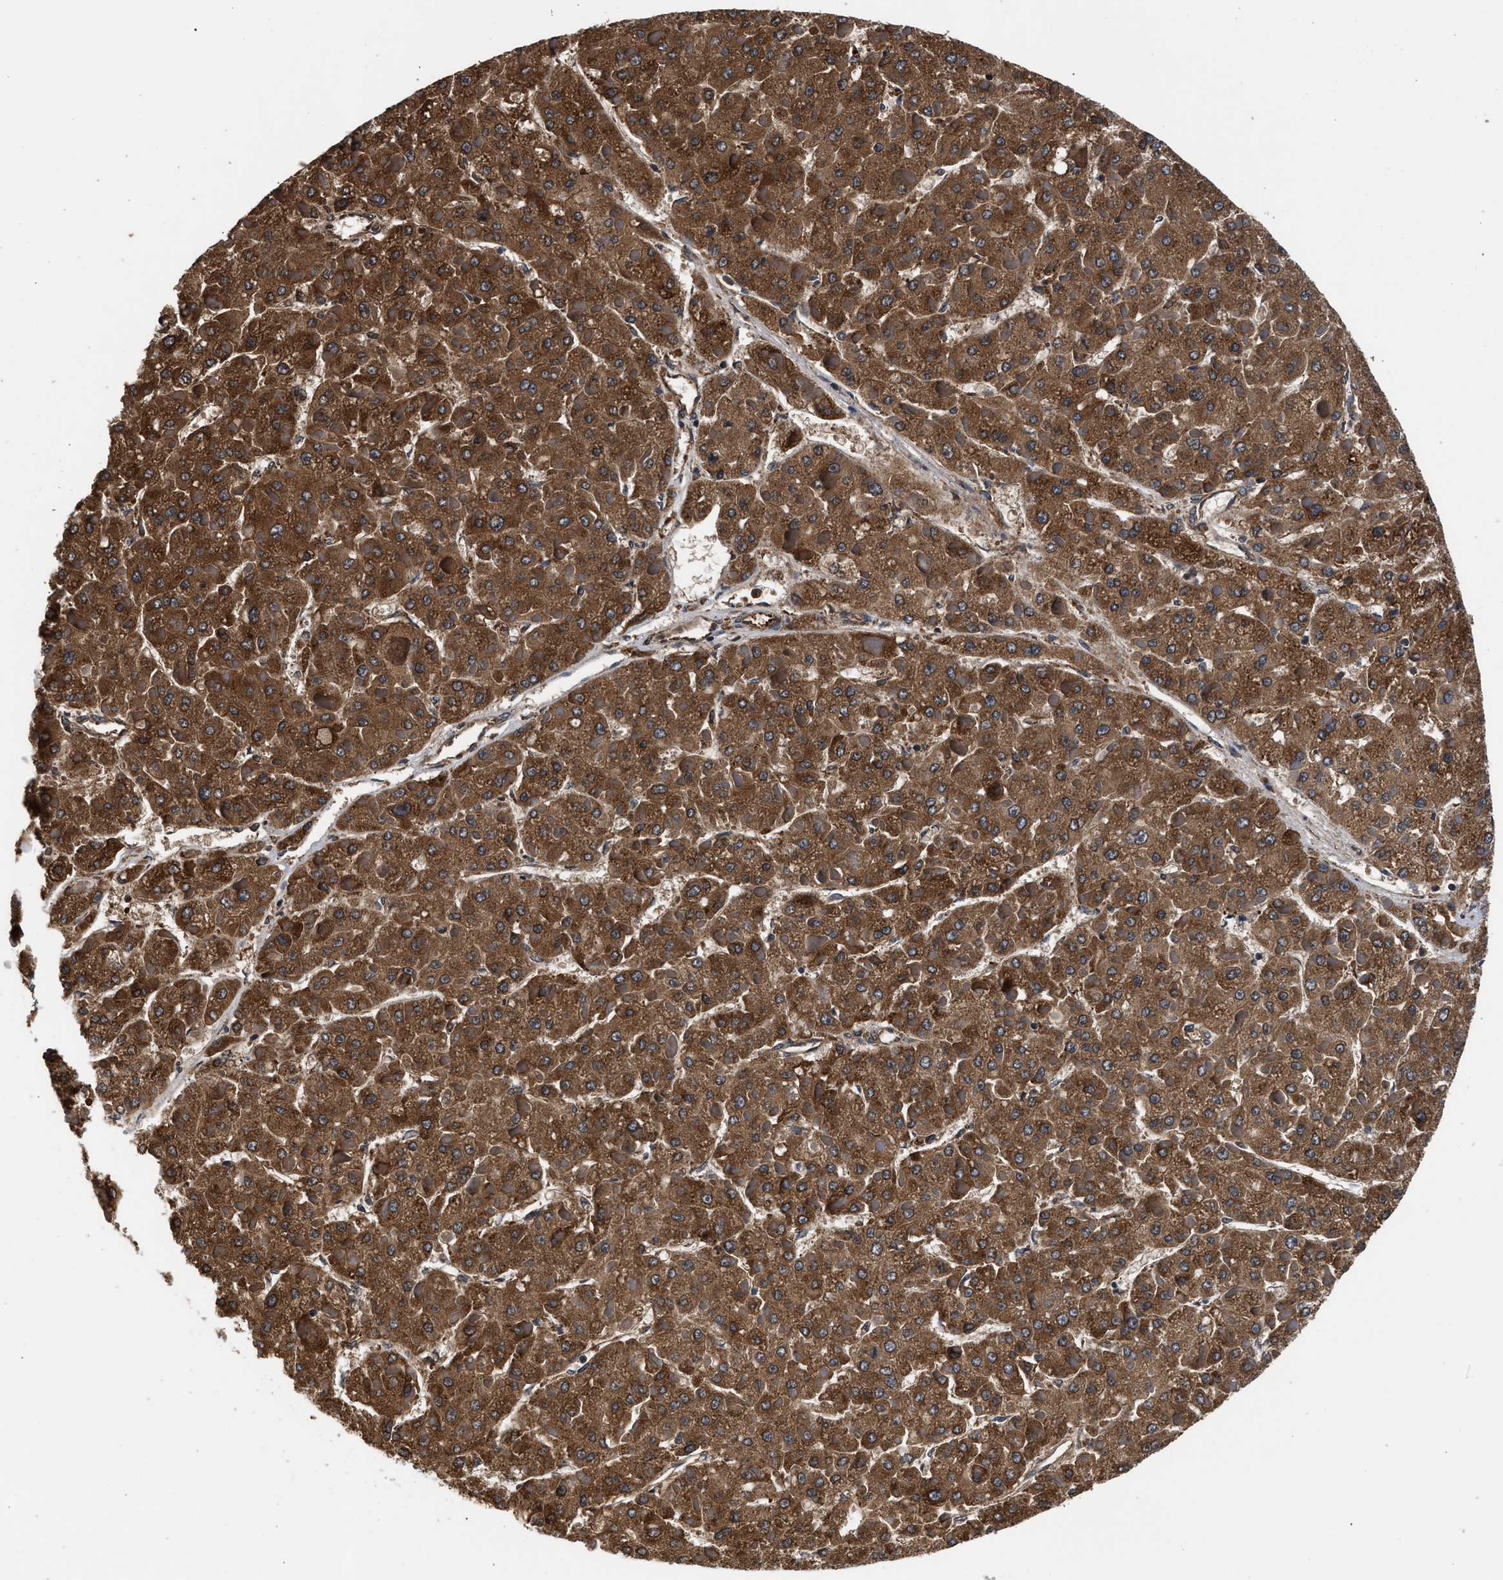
{"staining": {"intensity": "strong", "quantity": ">75%", "location": "cytoplasmic/membranous"}, "tissue": "liver cancer", "cell_type": "Tumor cells", "image_type": "cancer", "snomed": [{"axis": "morphology", "description": "Carcinoma, Hepatocellular, NOS"}, {"axis": "topography", "description": "Liver"}], "caption": "Immunohistochemical staining of human liver cancer (hepatocellular carcinoma) exhibits high levels of strong cytoplasmic/membranous staining in approximately >75% of tumor cells.", "gene": "KYAT1", "patient": {"sex": "female", "age": 73}}